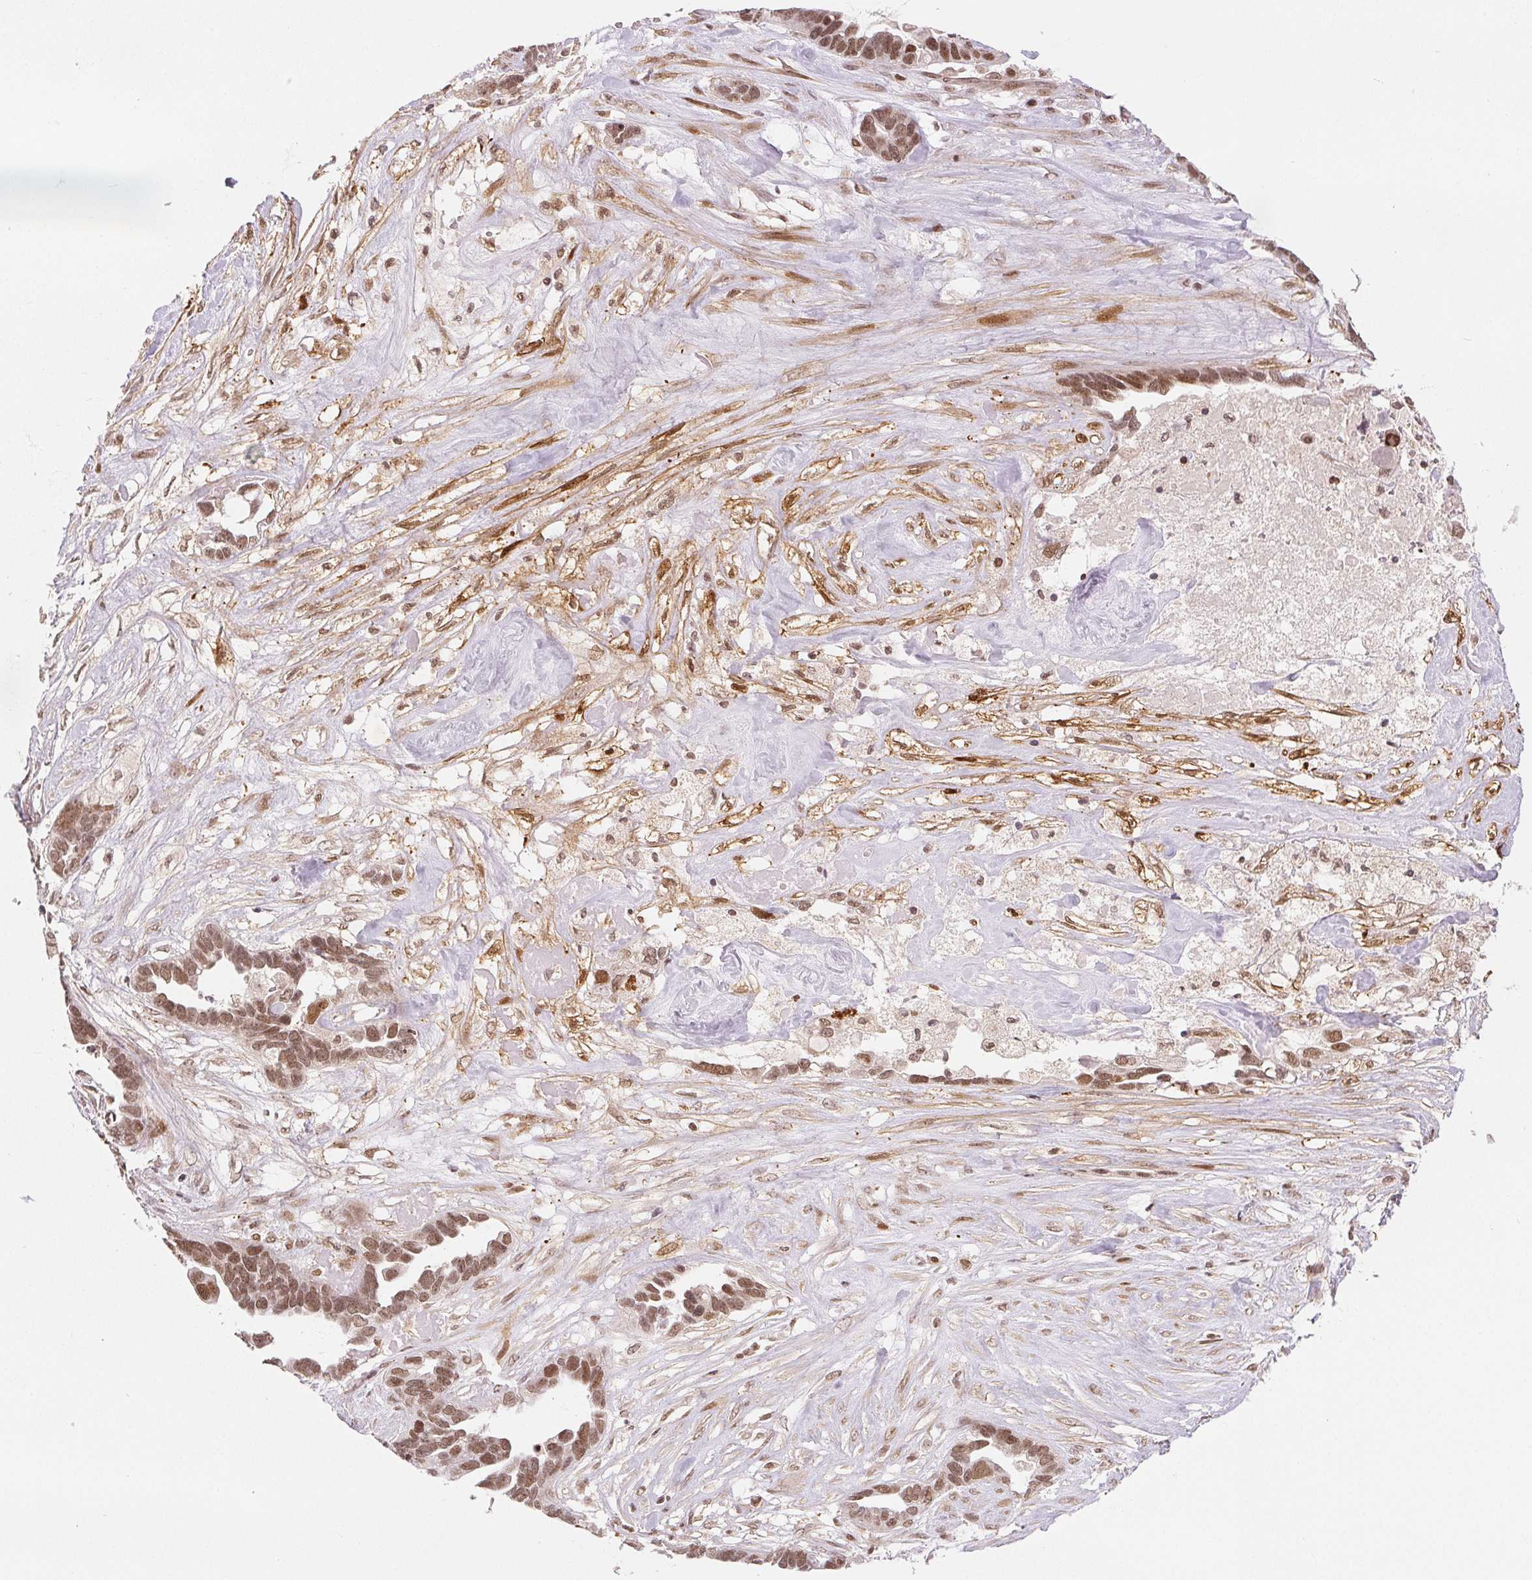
{"staining": {"intensity": "moderate", "quantity": ">75%", "location": "nuclear"}, "tissue": "ovarian cancer", "cell_type": "Tumor cells", "image_type": "cancer", "snomed": [{"axis": "morphology", "description": "Cystadenocarcinoma, serous, NOS"}, {"axis": "topography", "description": "Ovary"}], "caption": "Immunohistochemical staining of human serous cystadenocarcinoma (ovarian) exhibits medium levels of moderate nuclear protein positivity in about >75% of tumor cells.", "gene": "DEK", "patient": {"sex": "female", "age": 54}}